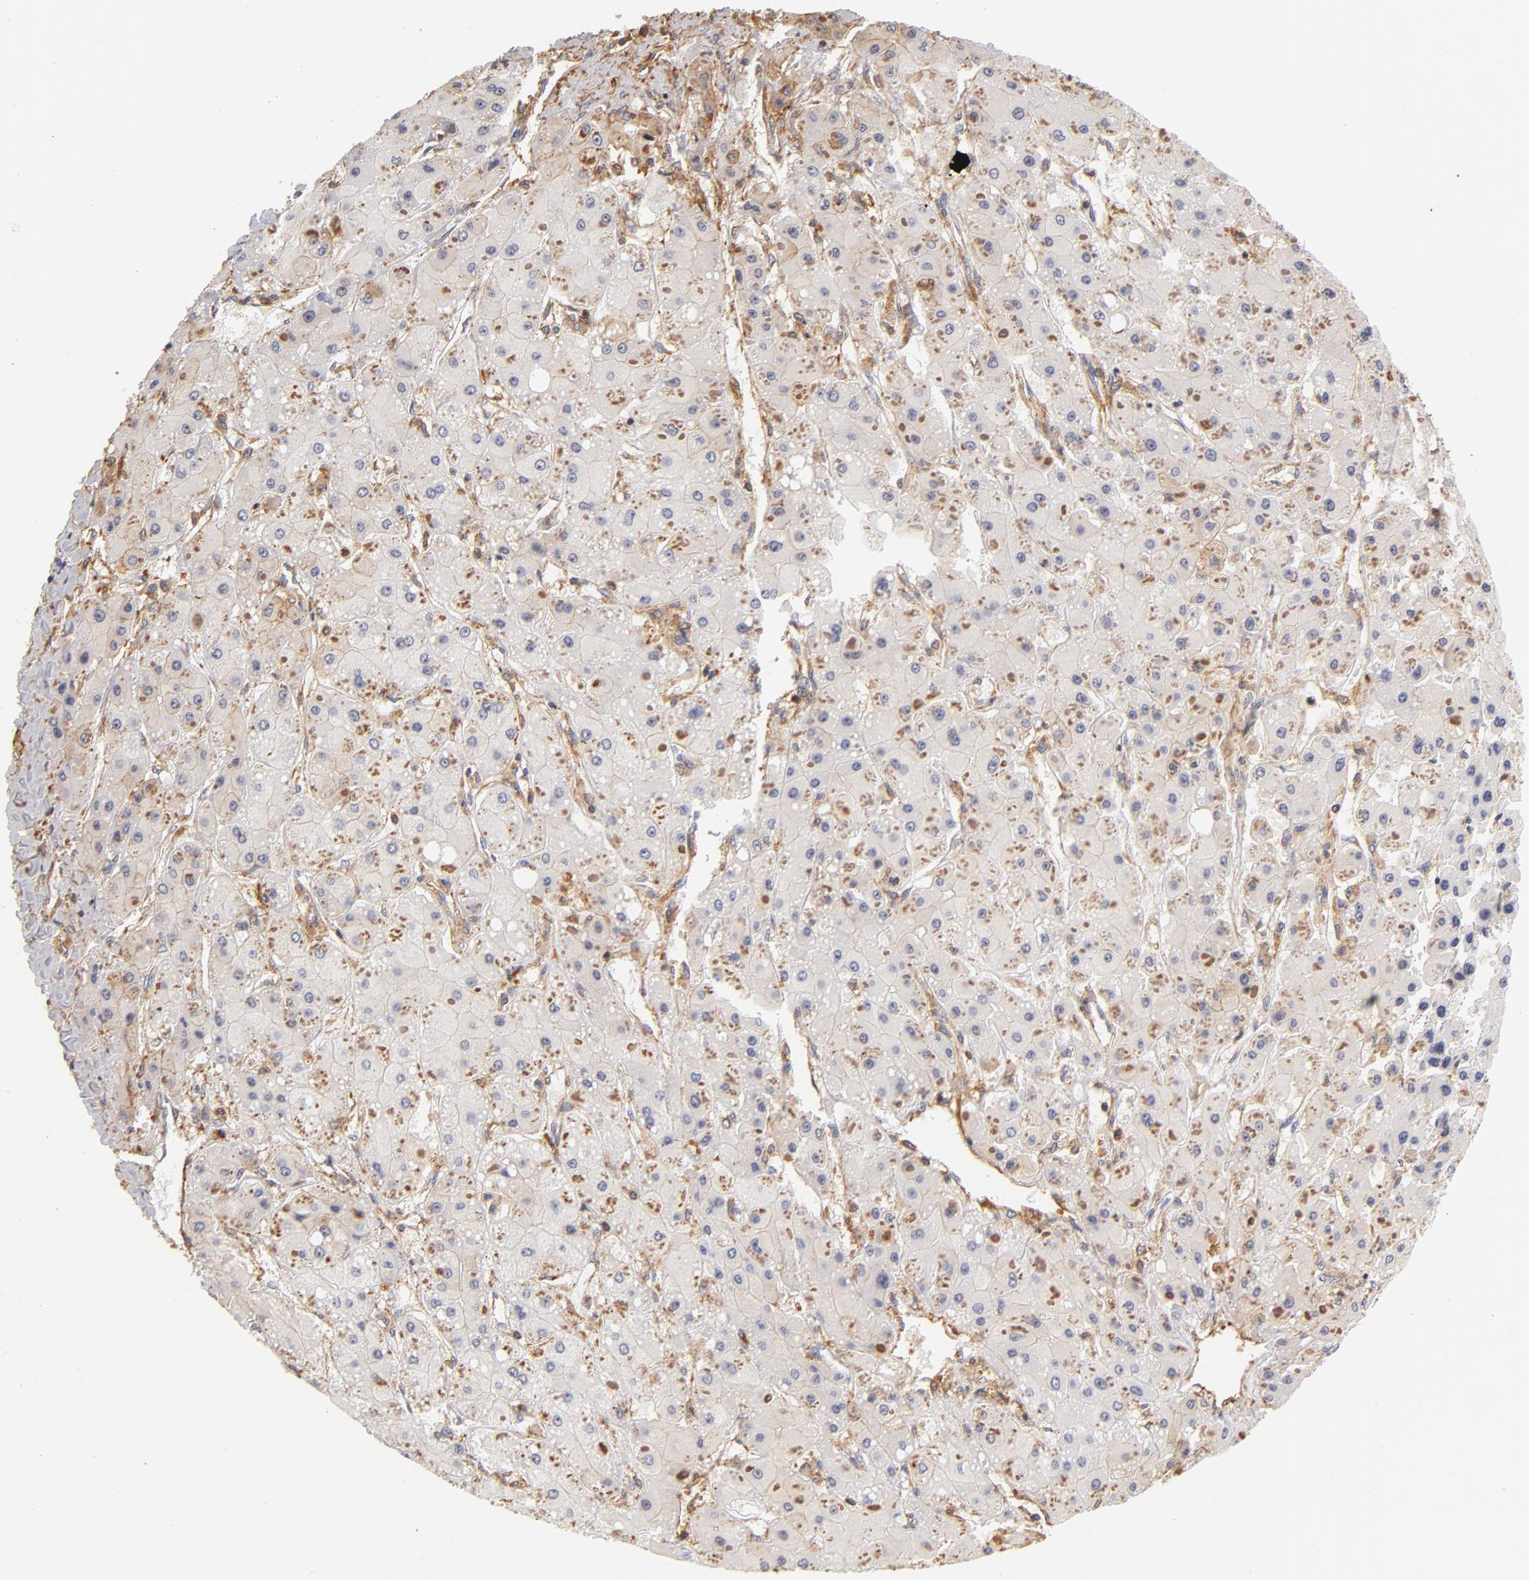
{"staining": {"intensity": "negative", "quantity": "none", "location": "none"}, "tissue": "liver cancer", "cell_type": "Tumor cells", "image_type": "cancer", "snomed": [{"axis": "morphology", "description": "Carcinoma, Hepatocellular, NOS"}, {"axis": "topography", "description": "Liver"}], "caption": "Tumor cells show no significant protein positivity in hepatocellular carcinoma (liver).", "gene": "FCMR", "patient": {"sex": "female", "age": 52}}